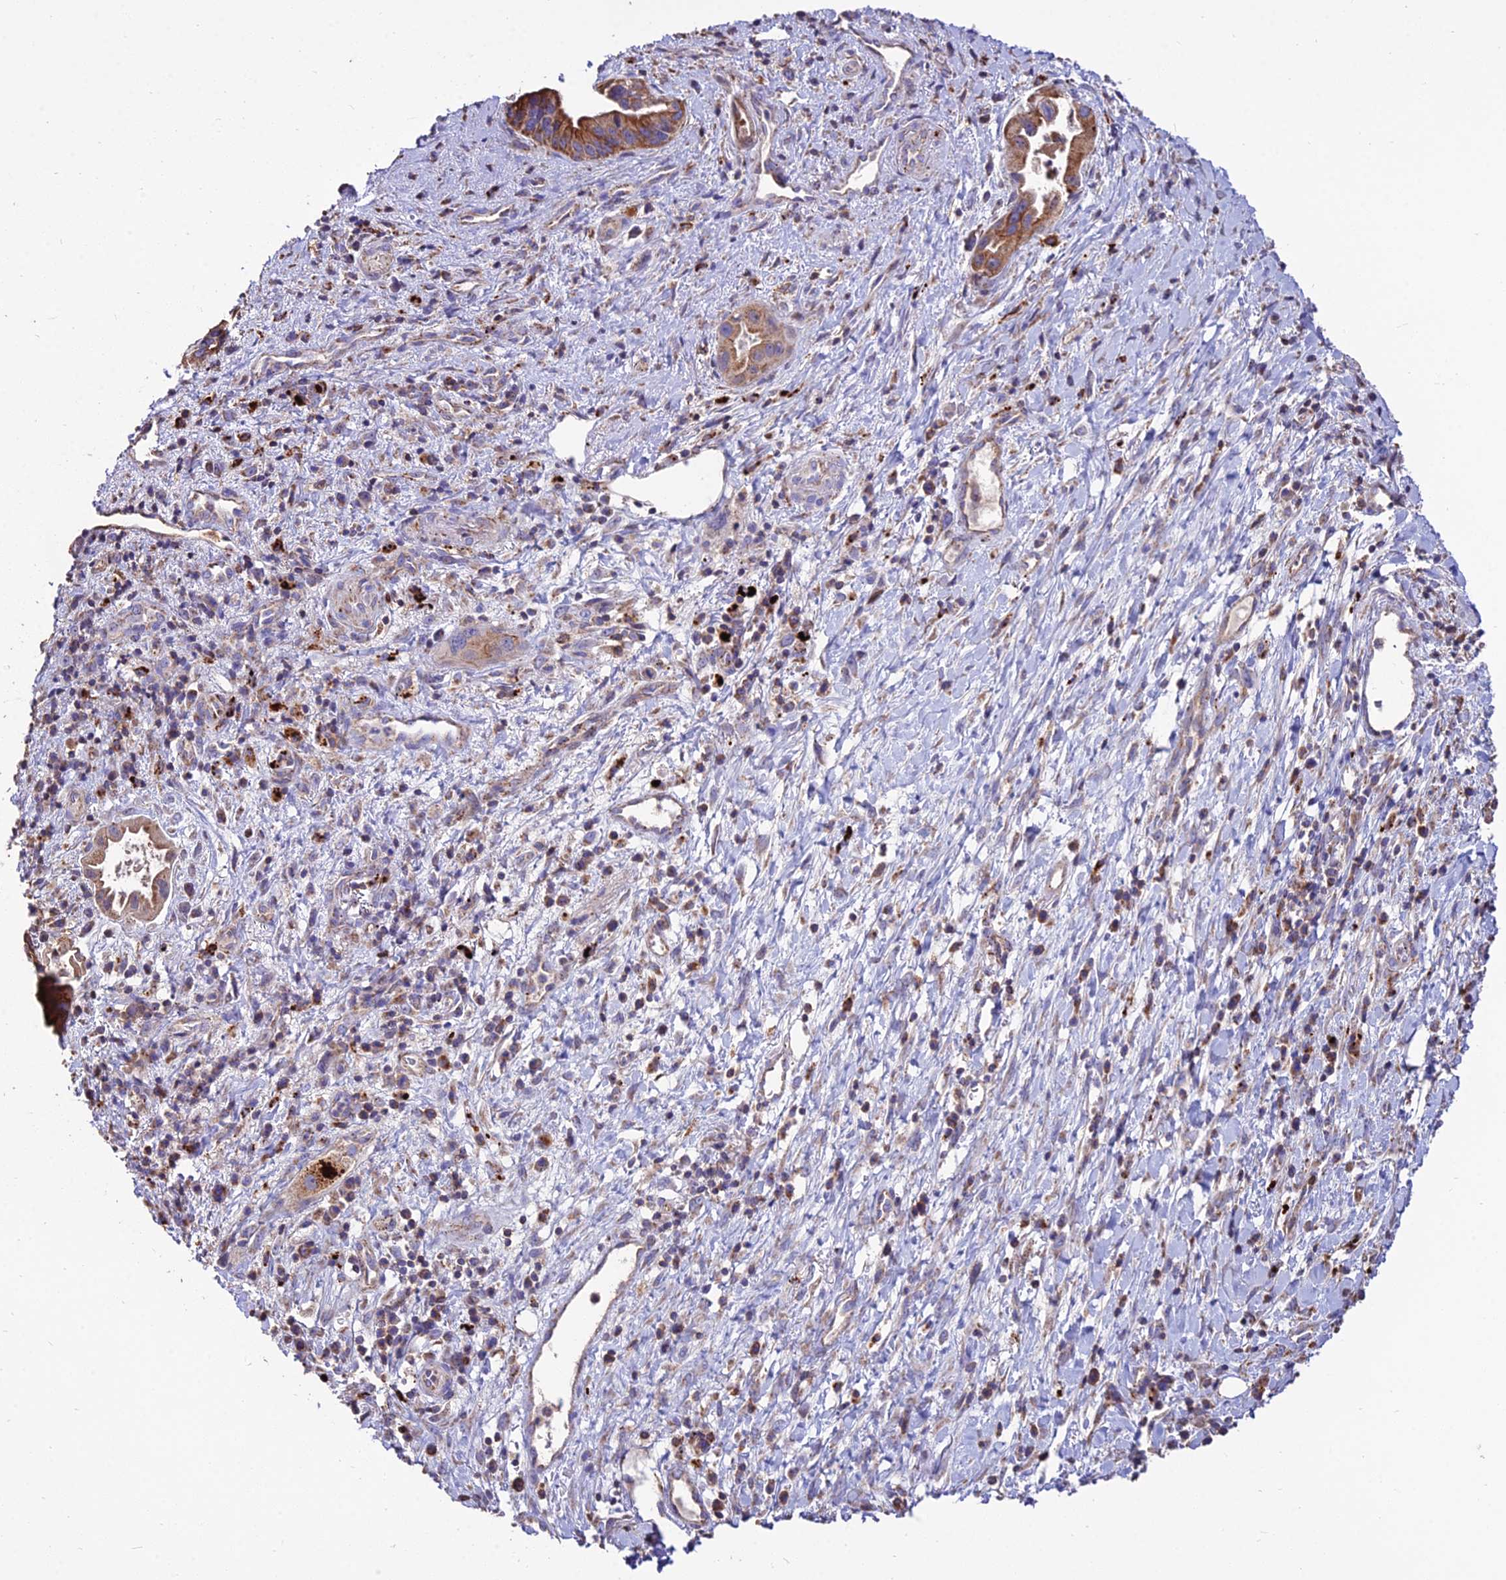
{"staining": {"intensity": "moderate", "quantity": ">75%", "location": "cytoplasmic/membranous"}, "tissue": "pancreatic cancer", "cell_type": "Tumor cells", "image_type": "cancer", "snomed": [{"axis": "morphology", "description": "Adenocarcinoma, NOS"}, {"axis": "topography", "description": "Pancreas"}], "caption": "The image displays staining of pancreatic cancer (adenocarcinoma), revealing moderate cytoplasmic/membranous protein positivity (brown color) within tumor cells.", "gene": "PNLIPRP3", "patient": {"sex": "female", "age": 77}}